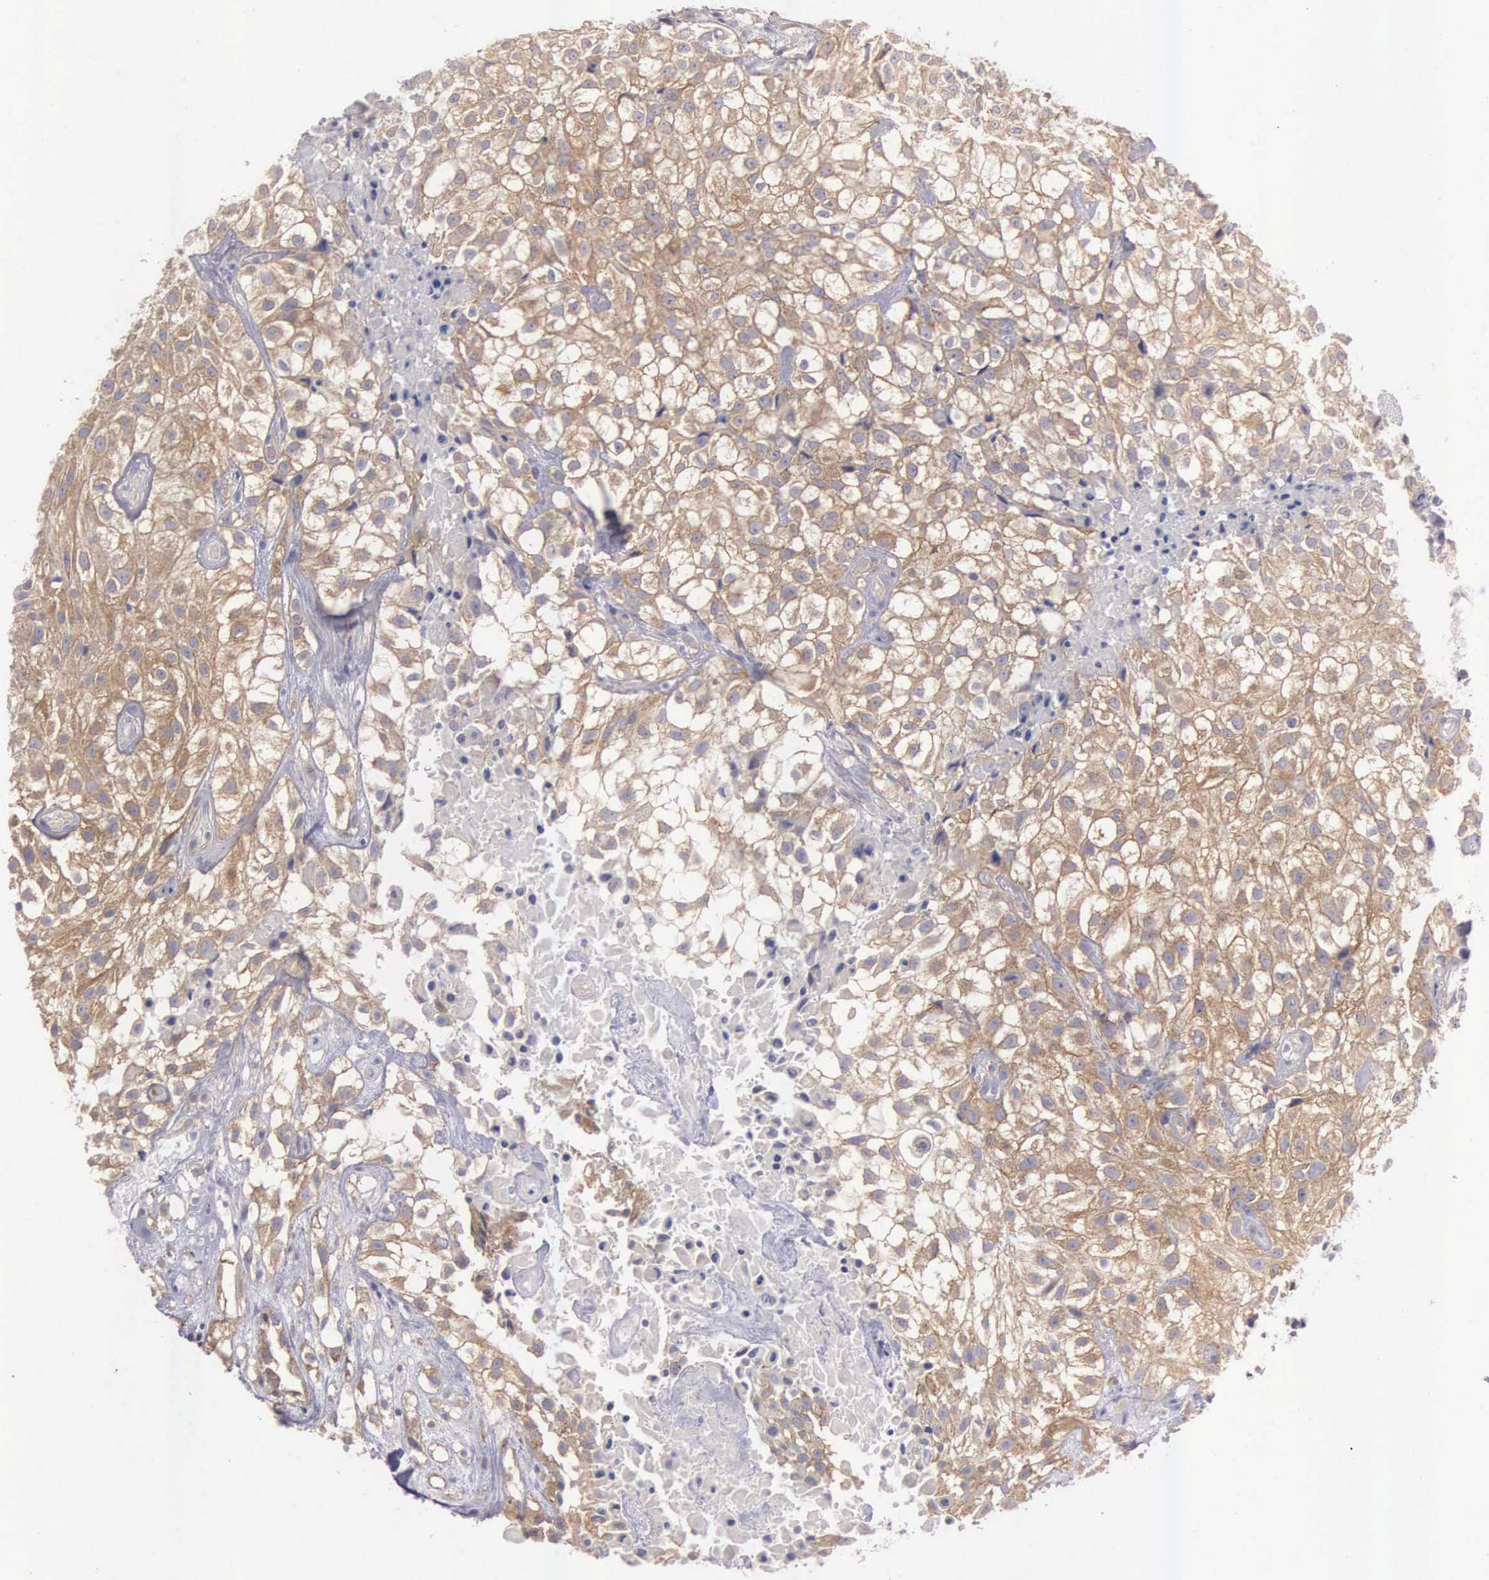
{"staining": {"intensity": "moderate", "quantity": ">75%", "location": "cytoplasmic/membranous"}, "tissue": "urothelial cancer", "cell_type": "Tumor cells", "image_type": "cancer", "snomed": [{"axis": "morphology", "description": "Urothelial carcinoma, High grade"}, {"axis": "topography", "description": "Urinary bladder"}], "caption": "High-grade urothelial carcinoma was stained to show a protein in brown. There is medium levels of moderate cytoplasmic/membranous staining in about >75% of tumor cells.", "gene": "CEP170B", "patient": {"sex": "male", "age": 56}}